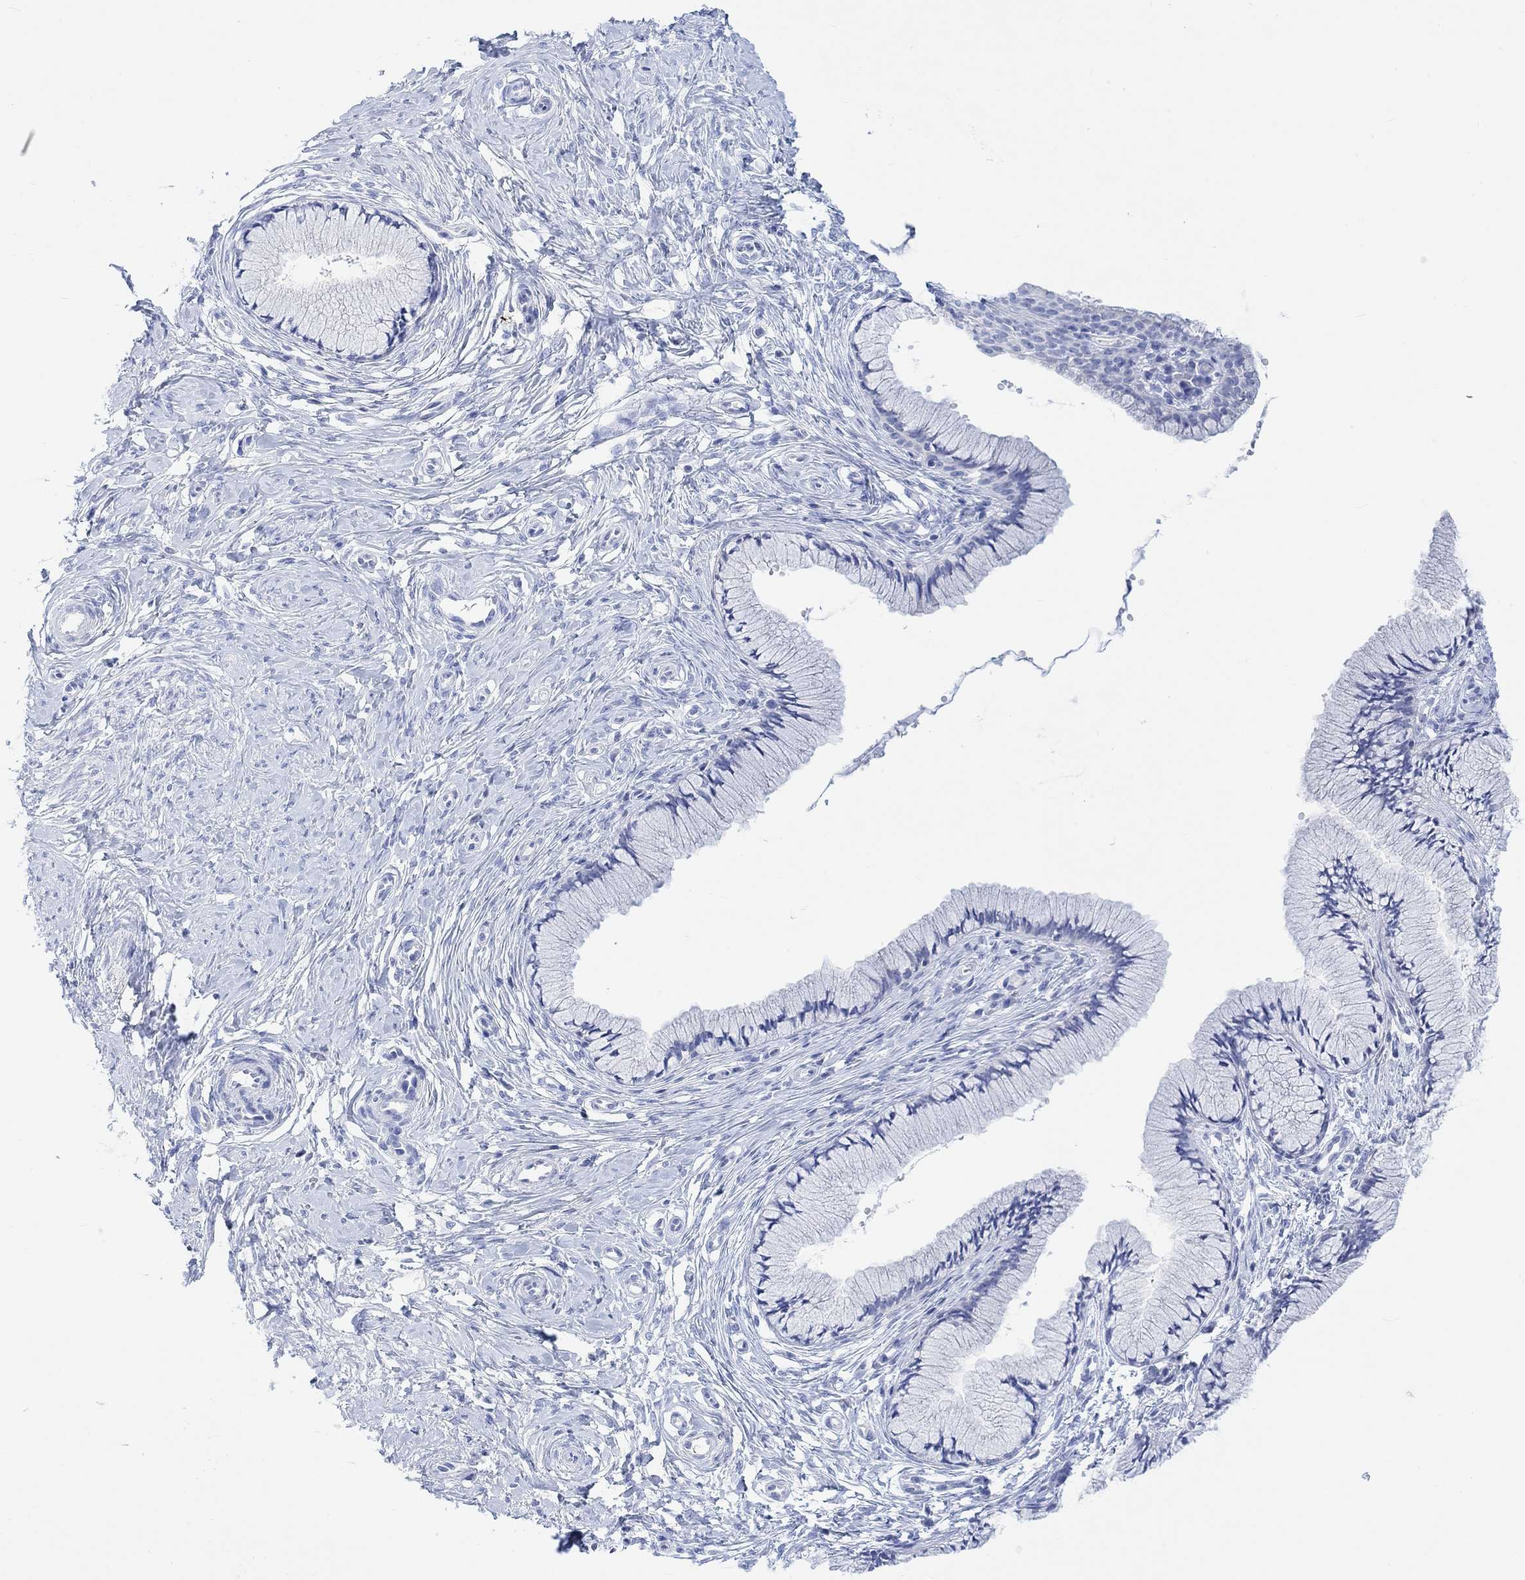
{"staining": {"intensity": "negative", "quantity": "none", "location": "none"}, "tissue": "cervix", "cell_type": "Glandular cells", "image_type": "normal", "snomed": [{"axis": "morphology", "description": "Normal tissue, NOS"}, {"axis": "topography", "description": "Cervix"}], "caption": "An immunohistochemistry histopathology image of normal cervix is shown. There is no staining in glandular cells of cervix.", "gene": "CALCA", "patient": {"sex": "female", "age": 37}}